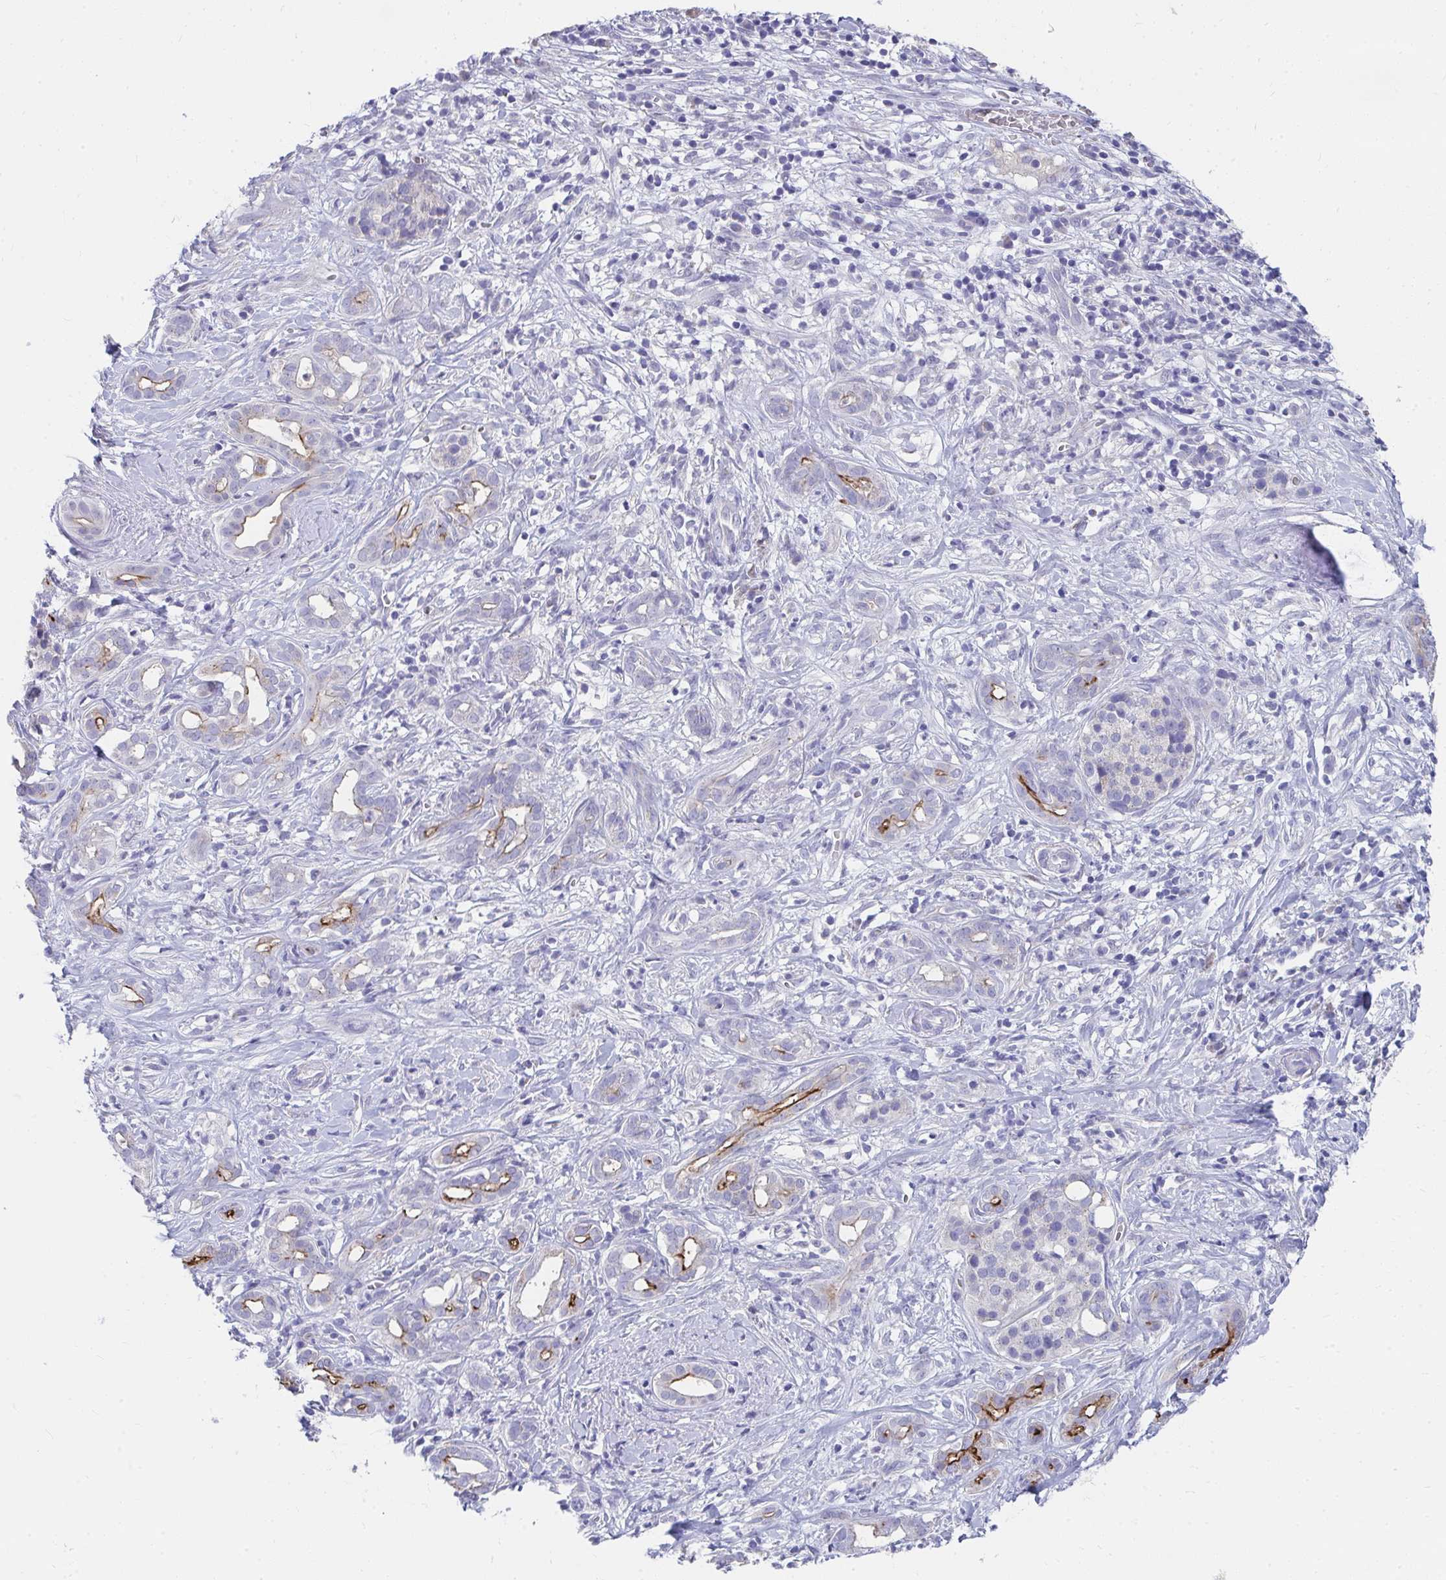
{"staining": {"intensity": "moderate", "quantity": "25%-75%", "location": "cytoplasmic/membranous"}, "tissue": "pancreatic cancer", "cell_type": "Tumor cells", "image_type": "cancer", "snomed": [{"axis": "morphology", "description": "Adenocarcinoma, NOS"}, {"axis": "topography", "description": "Pancreas"}], "caption": "An image of human pancreatic cancer (adenocarcinoma) stained for a protein exhibits moderate cytoplasmic/membranous brown staining in tumor cells.", "gene": "TMPRSS2", "patient": {"sex": "male", "age": 61}}